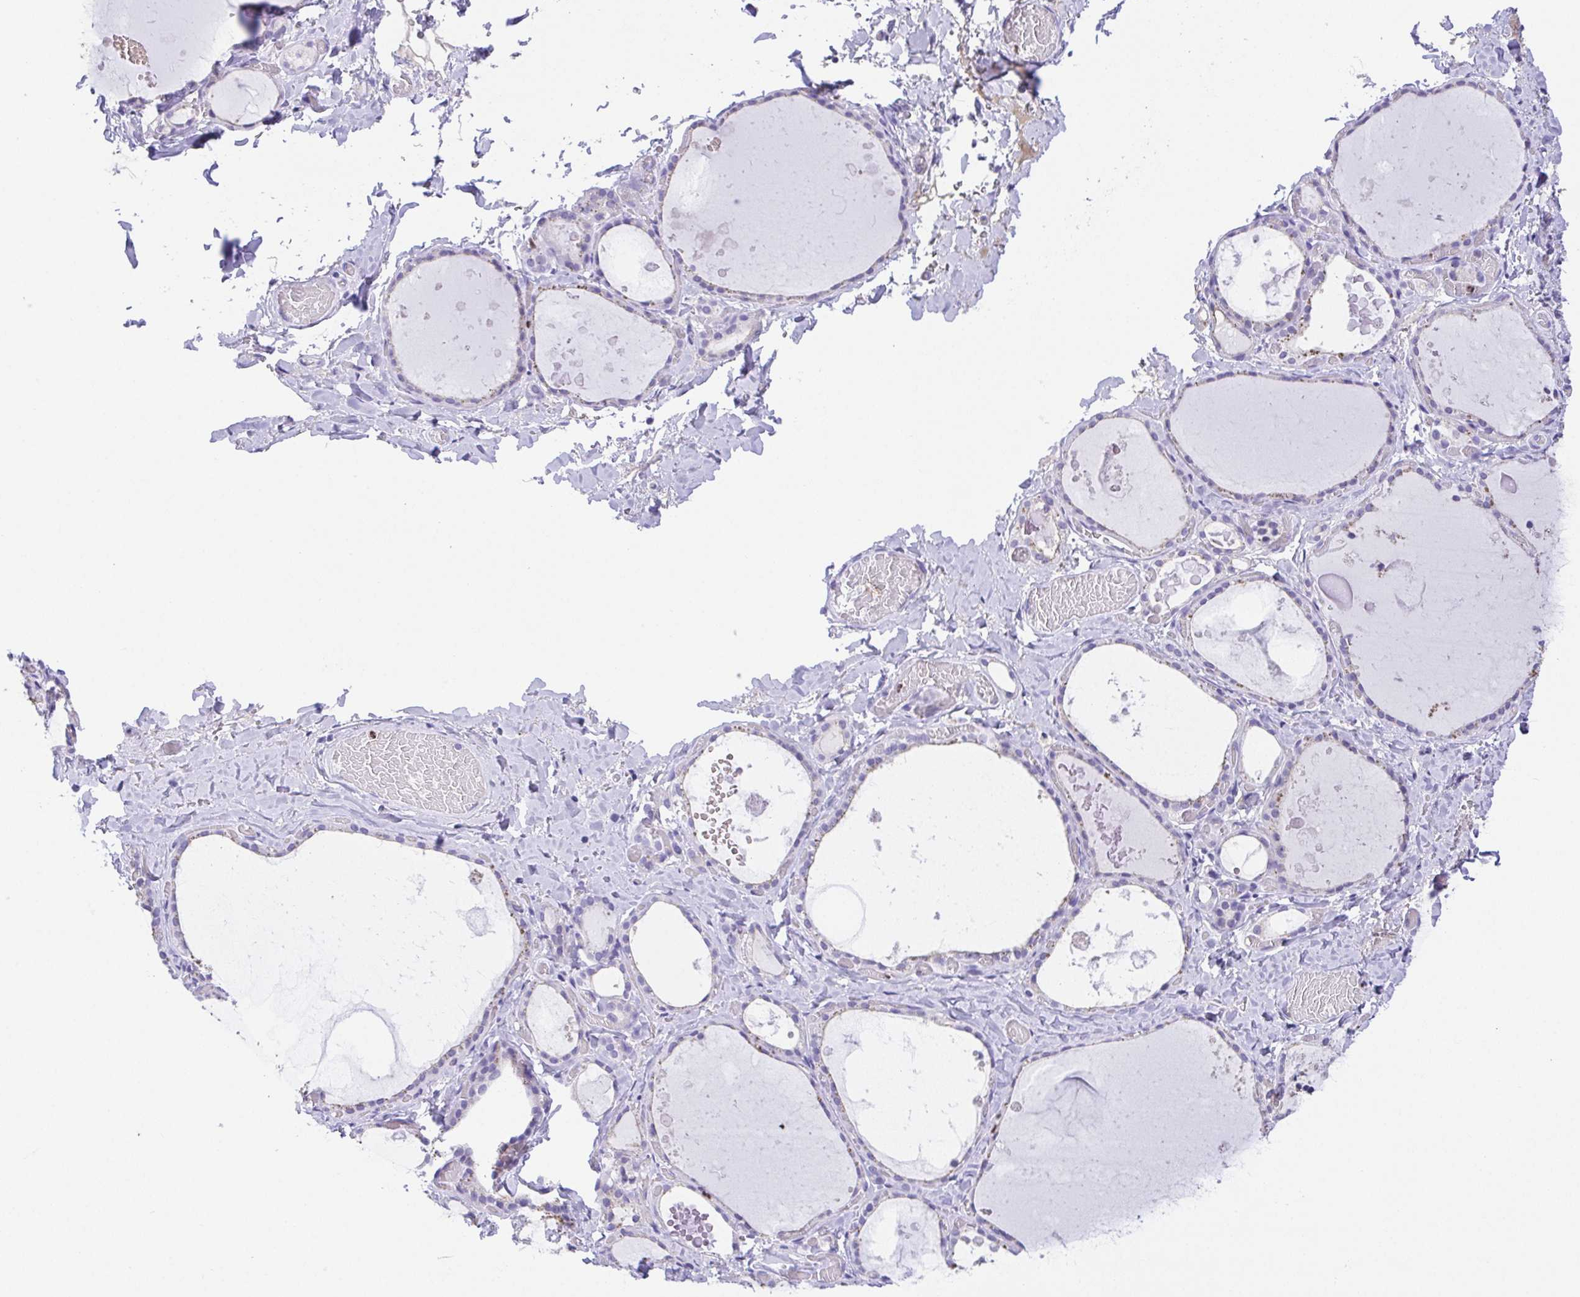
{"staining": {"intensity": "negative", "quantity": "none", "location": "none"}, "tissue": "thyroid gland", "cell_type": "Glandular cells", "image_type": "normal", "snomed": [{"axis": "morphology", "description": "Normal tissue, NOS"}, {"axis": "topography", "description": "Thyroid gland"}], "caption": "High power microscopy image of an immunohistochemistry histopathology image of unremarkable thyroid gland, revealing no significant positivity in glandular cells. (Immunohistochemistry, brightfield microscopy, high magnification).", "gene": "SPATA4", "patient": {"sex": "female", "age": 56}}